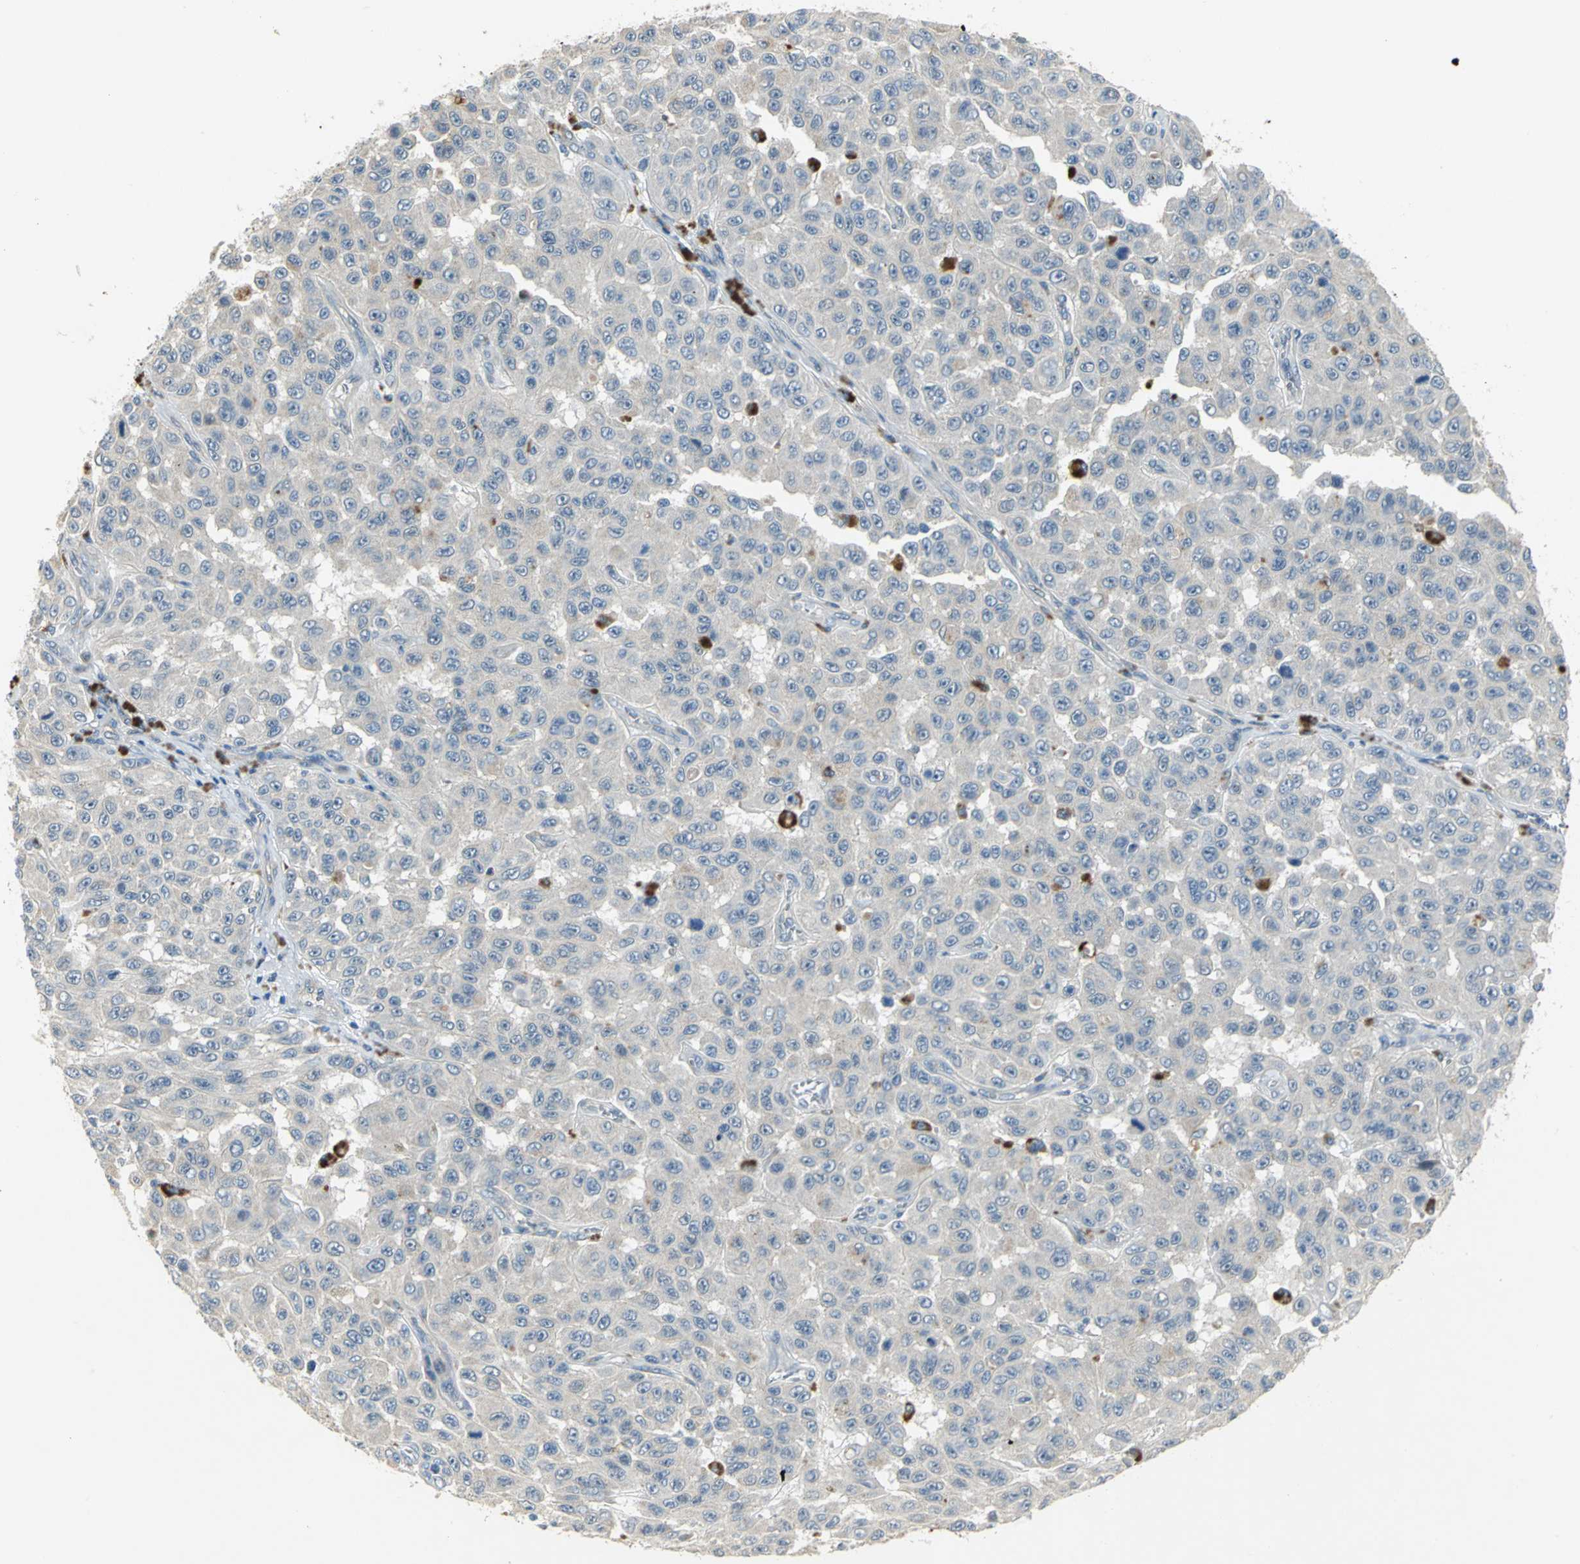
{"staining": {"intensity": "weak", "quantity": "<25%", "location": "cytoplasmic/membranous"}, "tissue": "melanoma", "cell_type": "Tumor cells", "image_type": "cancer", "snomed": [{"axis": "morphology", "description": "Malignant melanoma, NOS"}, {"axis": "topography", "description": "Skin"}], "caption": "An IHC histopathology image of melanoma is shown. There is no staining in tumor cells of melanoma.", "gene": "IL17RB", "patient": {"sex": "male", "age": 30}}